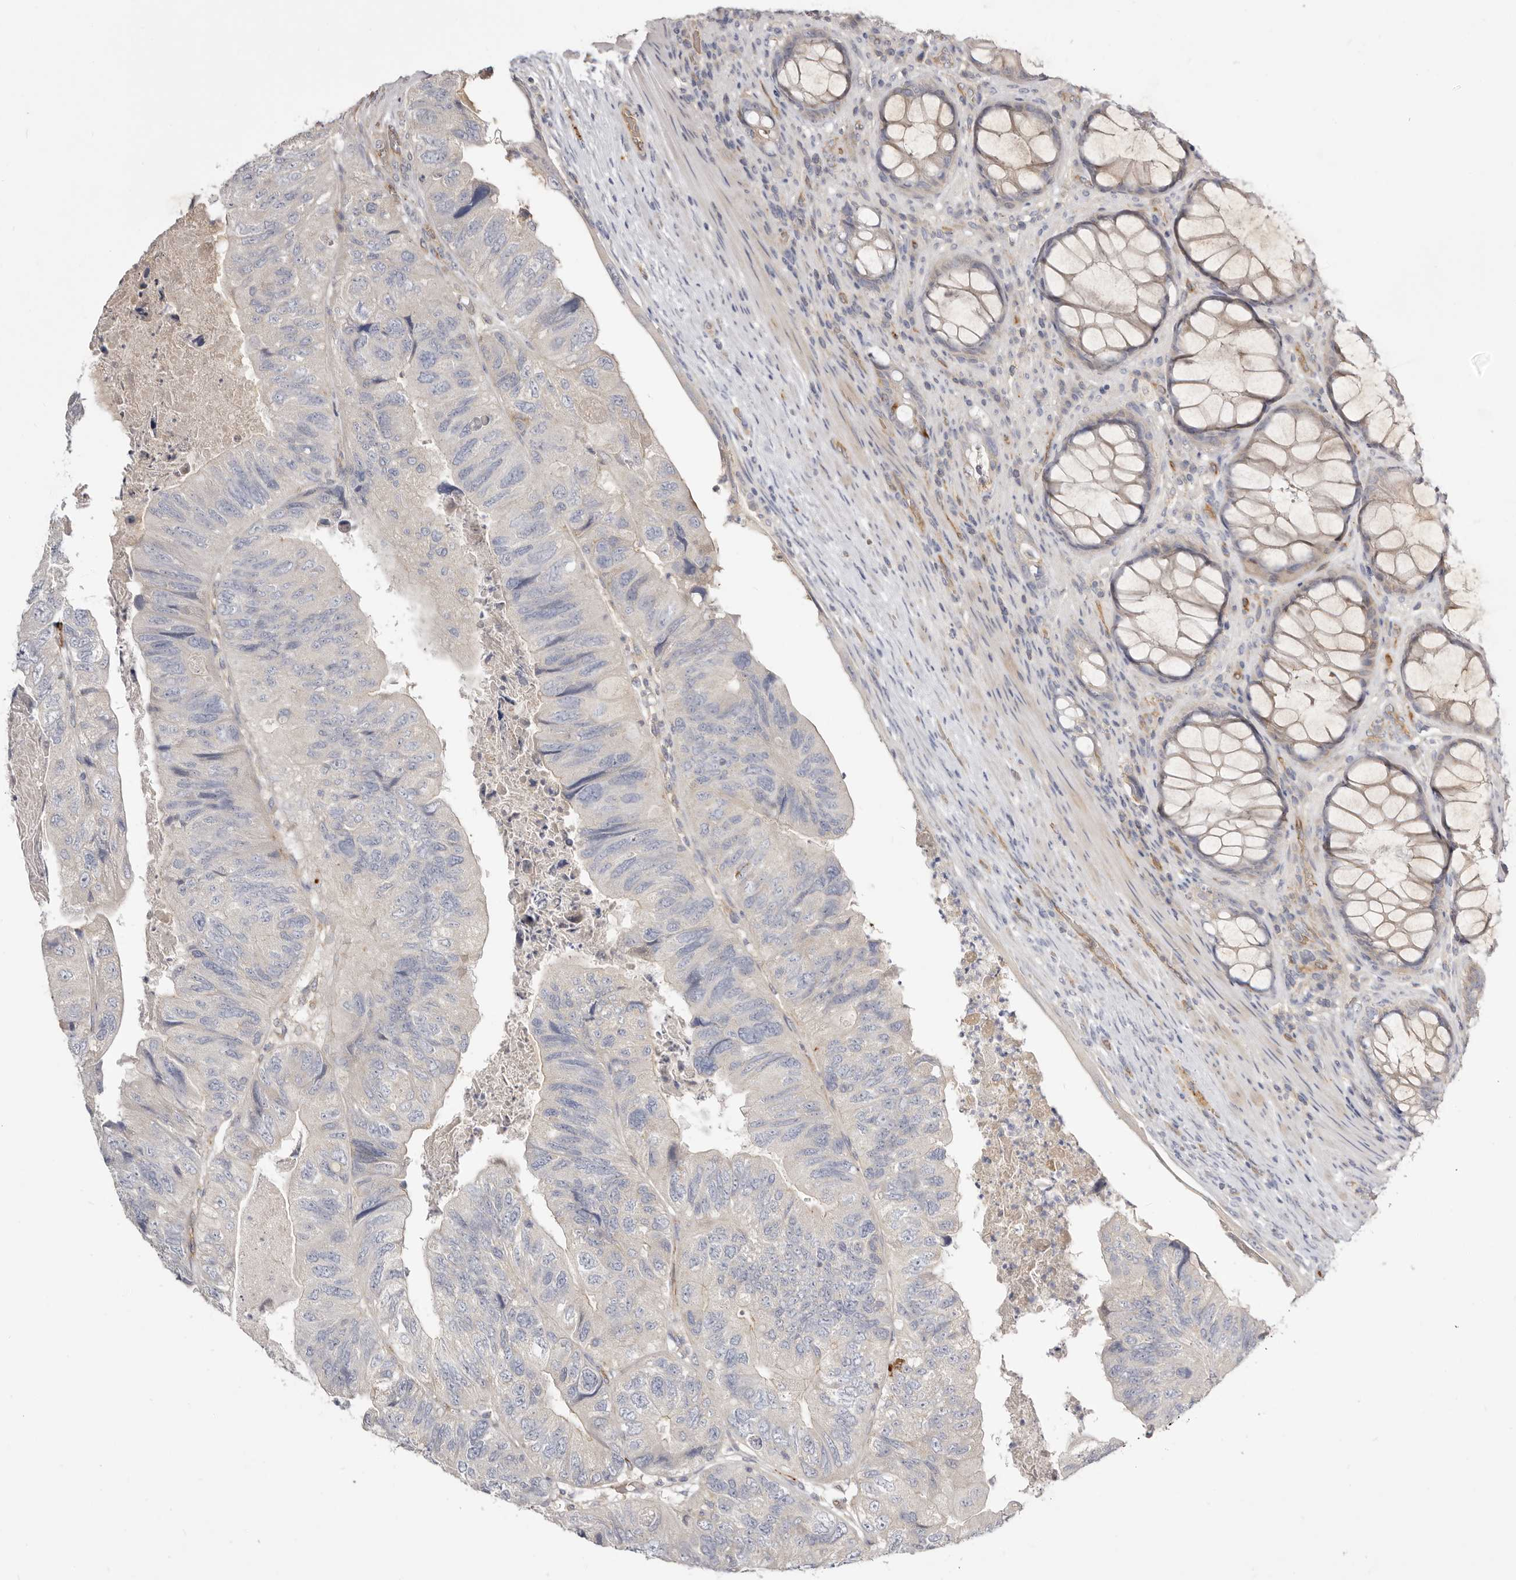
{"staining": {"intensity": "negative", "quantity": "none", "location": "none"}, "tissue": "colorectal cancer", "cell_type": "Tumor cells", "image_type": "cancer", "snomed": [{"axis": "morphology", "description": "Adenocarcinoma, NOS"}, {"axis": "topography", "description": "Rectum"}], "caption": "An immunohistochemistry (IHC) image of colorectal adenocarcinoma is shown. There is no staining in tumor cells of colorectal adenocarcinoma.", "gene": "ADAMTS9", "patient": {"sex": "male", "age": 63}}